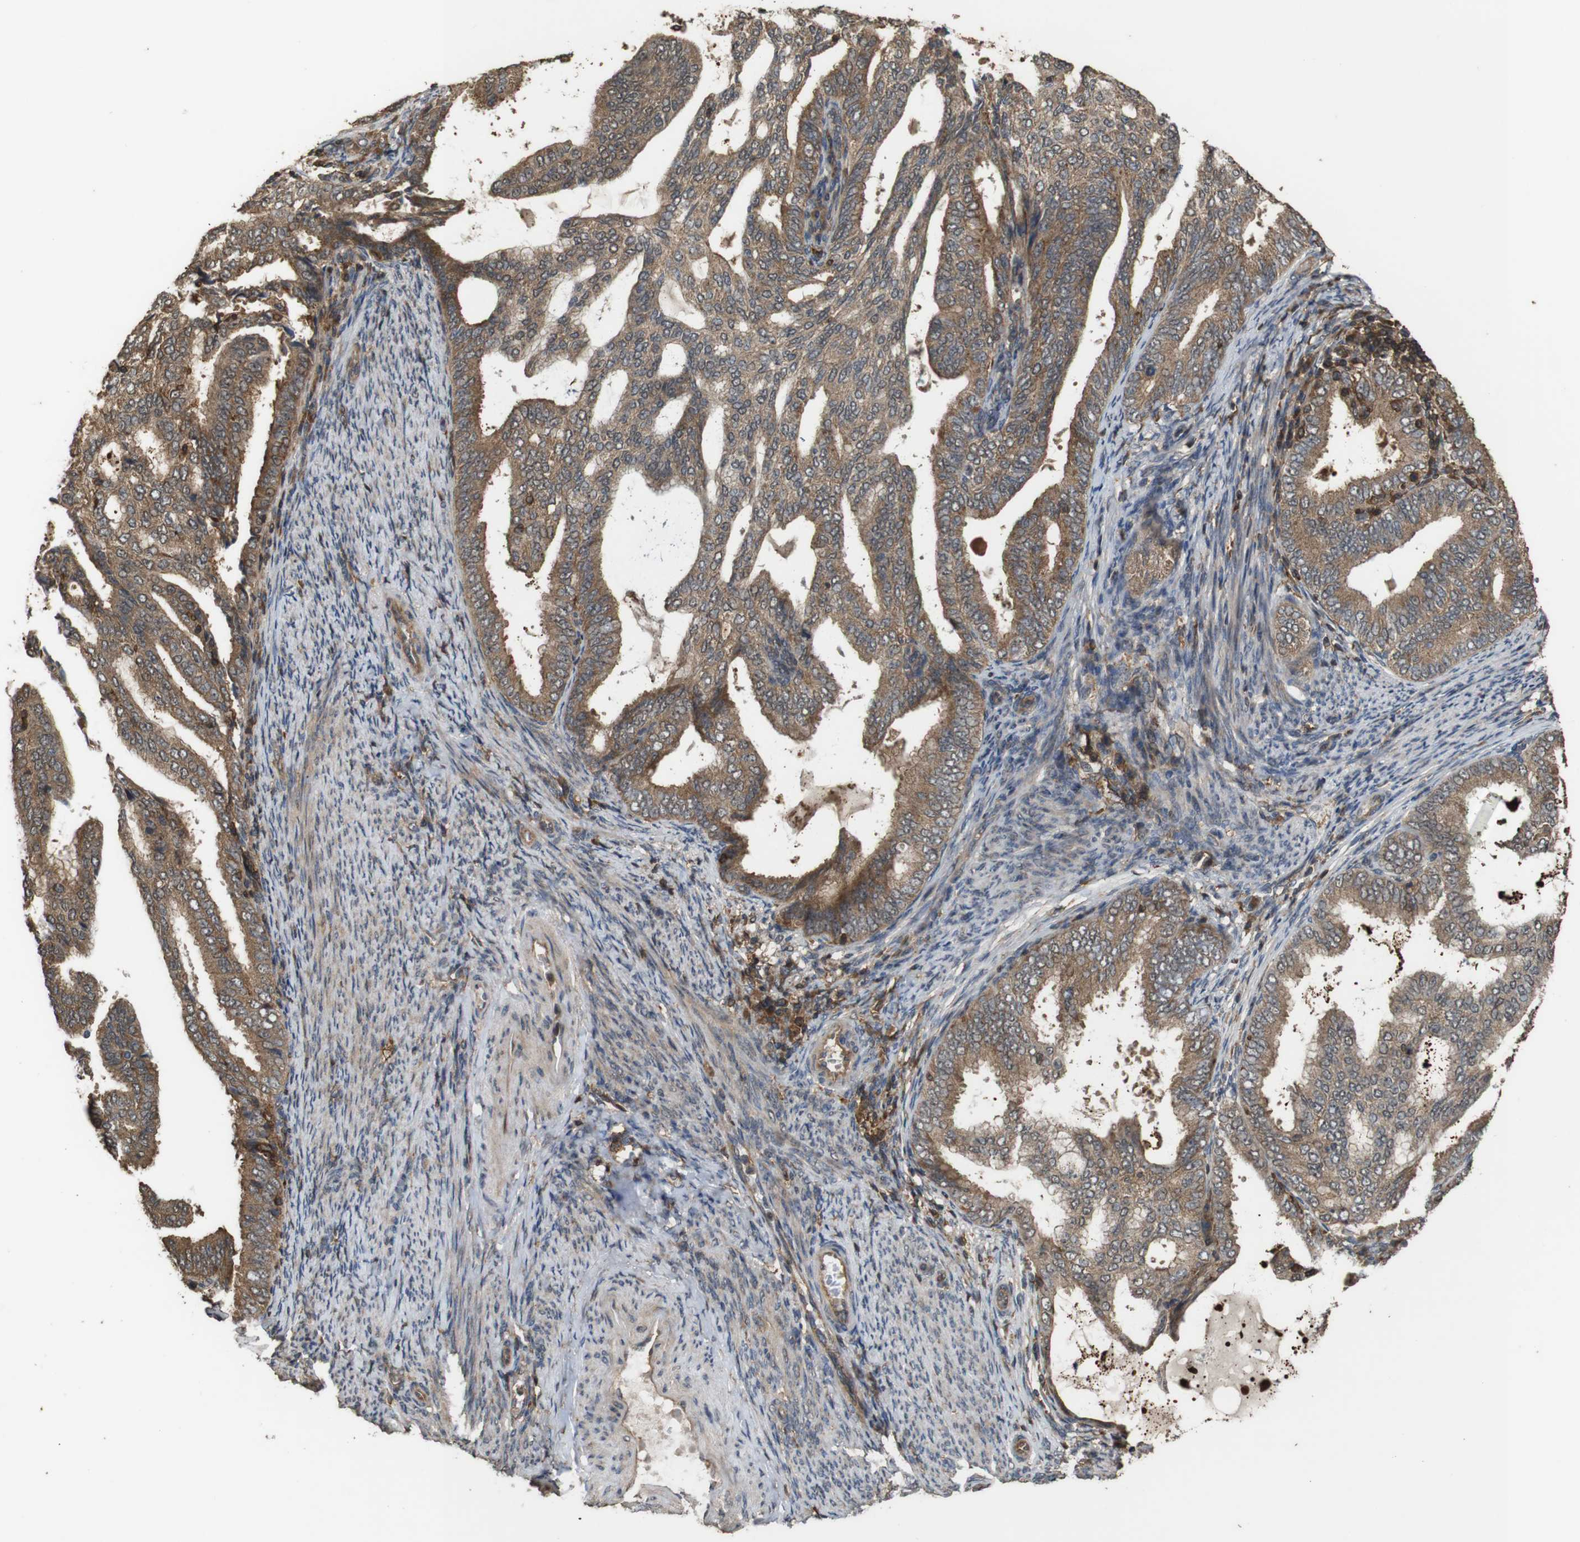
{"staining": {"intensity": "moderate", "quantity": ">75%", "location": "cytoplasmic/membranous"}, "tissue": "endometrial cancer", "cell_type": "Tumor cells", "image_type": "cancer", "snomed": [{"axis": "morphology", "description": "Adenocarcinoma, NOS"}, {"axis": "topography", "description": "Endometrium"}], "caption": "A micrograph of human endometrial cancer (adenocarcinoma) stained for a protein displays moderate cytoplasmic/membranous brown staining in tumor cells. (DAB IHC, brown staining for protein, blue staining for nuclei).", "gene": "BAG4", "patient": {"sex": "female", "age": 58}}